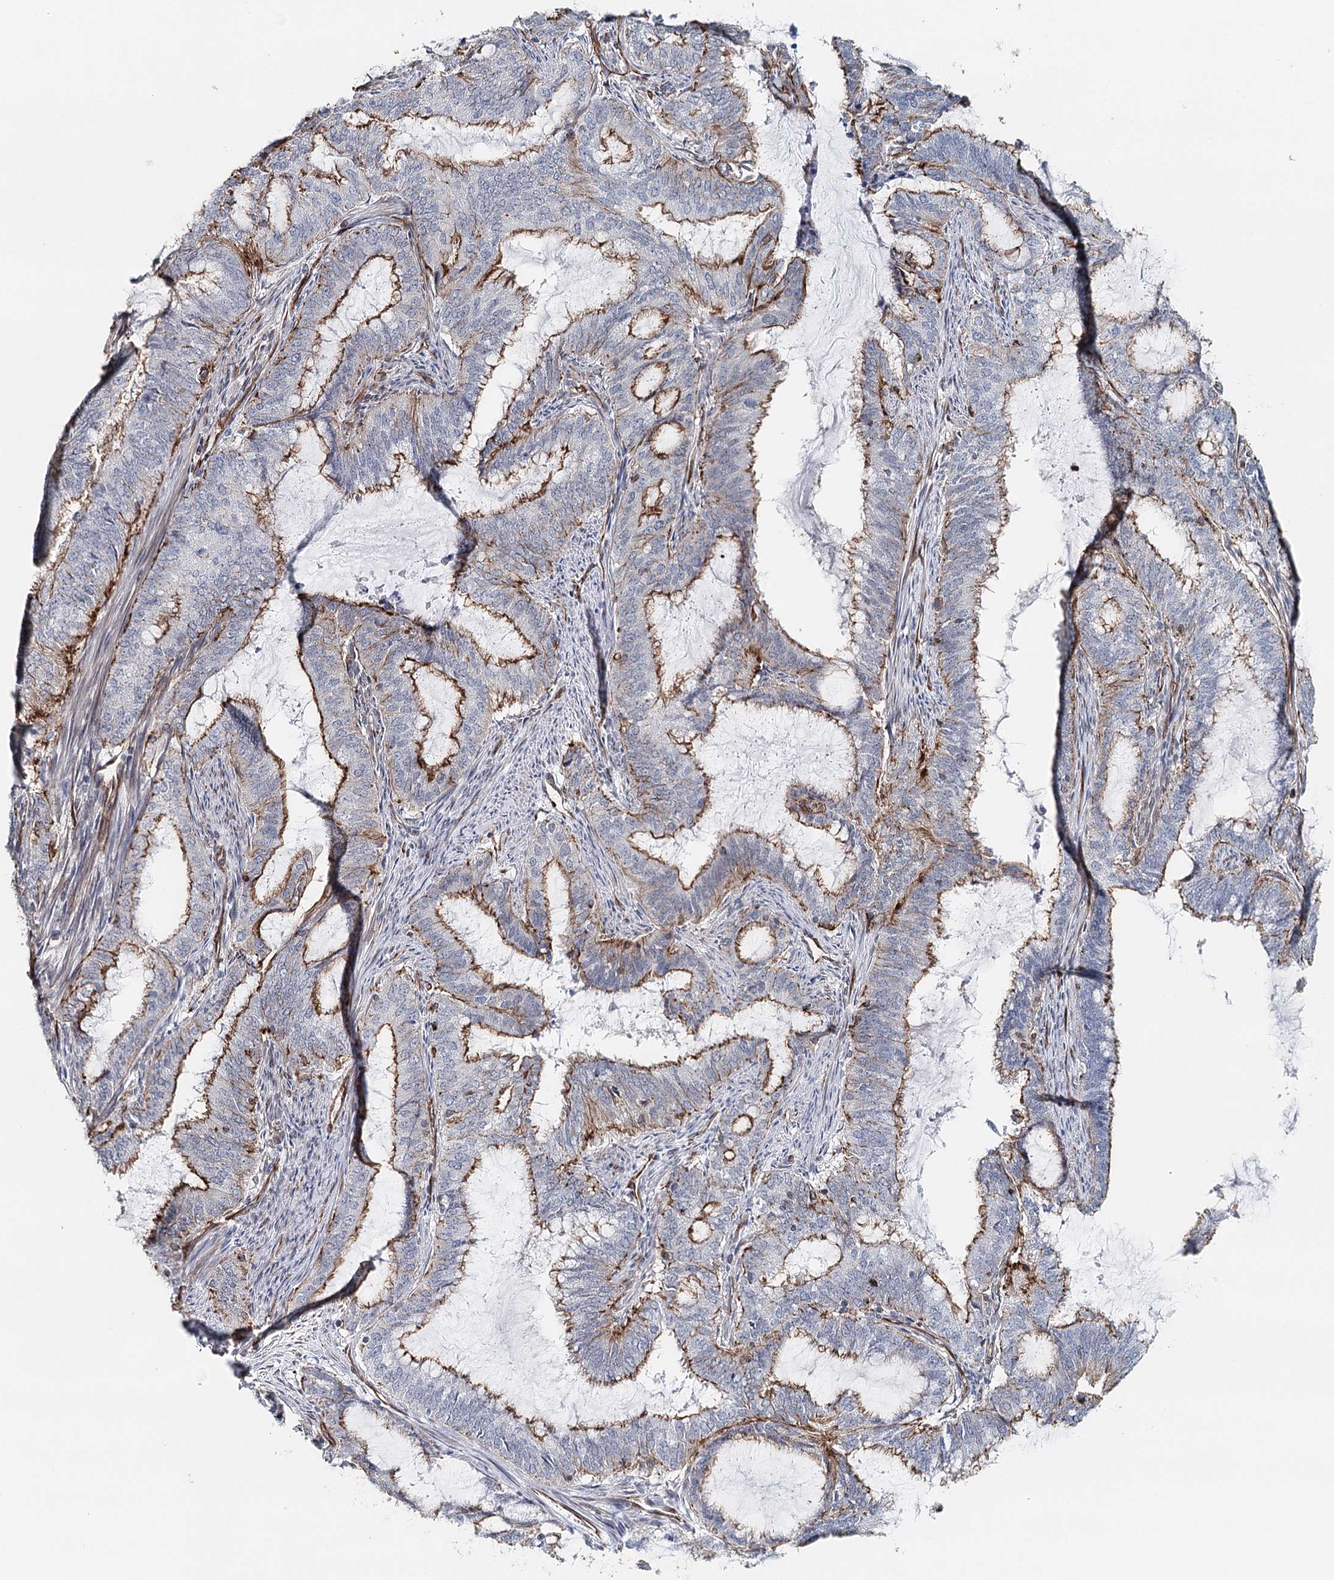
{"staining": {"intensity": "moderate", "quantity": ">75%", "location": "cytoplasmic/membranous"}, "tissue": "endometrial cancer", "cell_type": "Tumor cells", "image_type": "cancer", "snomed": [{"axis": "morphology", "description": "Adenocarcinoma, NOS"}, {"axis": "topography", "description": "Endometrium"}], "caption": "DAB immunohistochemical staining of human adenocarcinoma (endometrial) shows moderate cytoplasmic/membranous protein positivity in about >75% of tumor cells.", "gene": "SYNPO", "patient": {"sex": "female", "age": 51}}